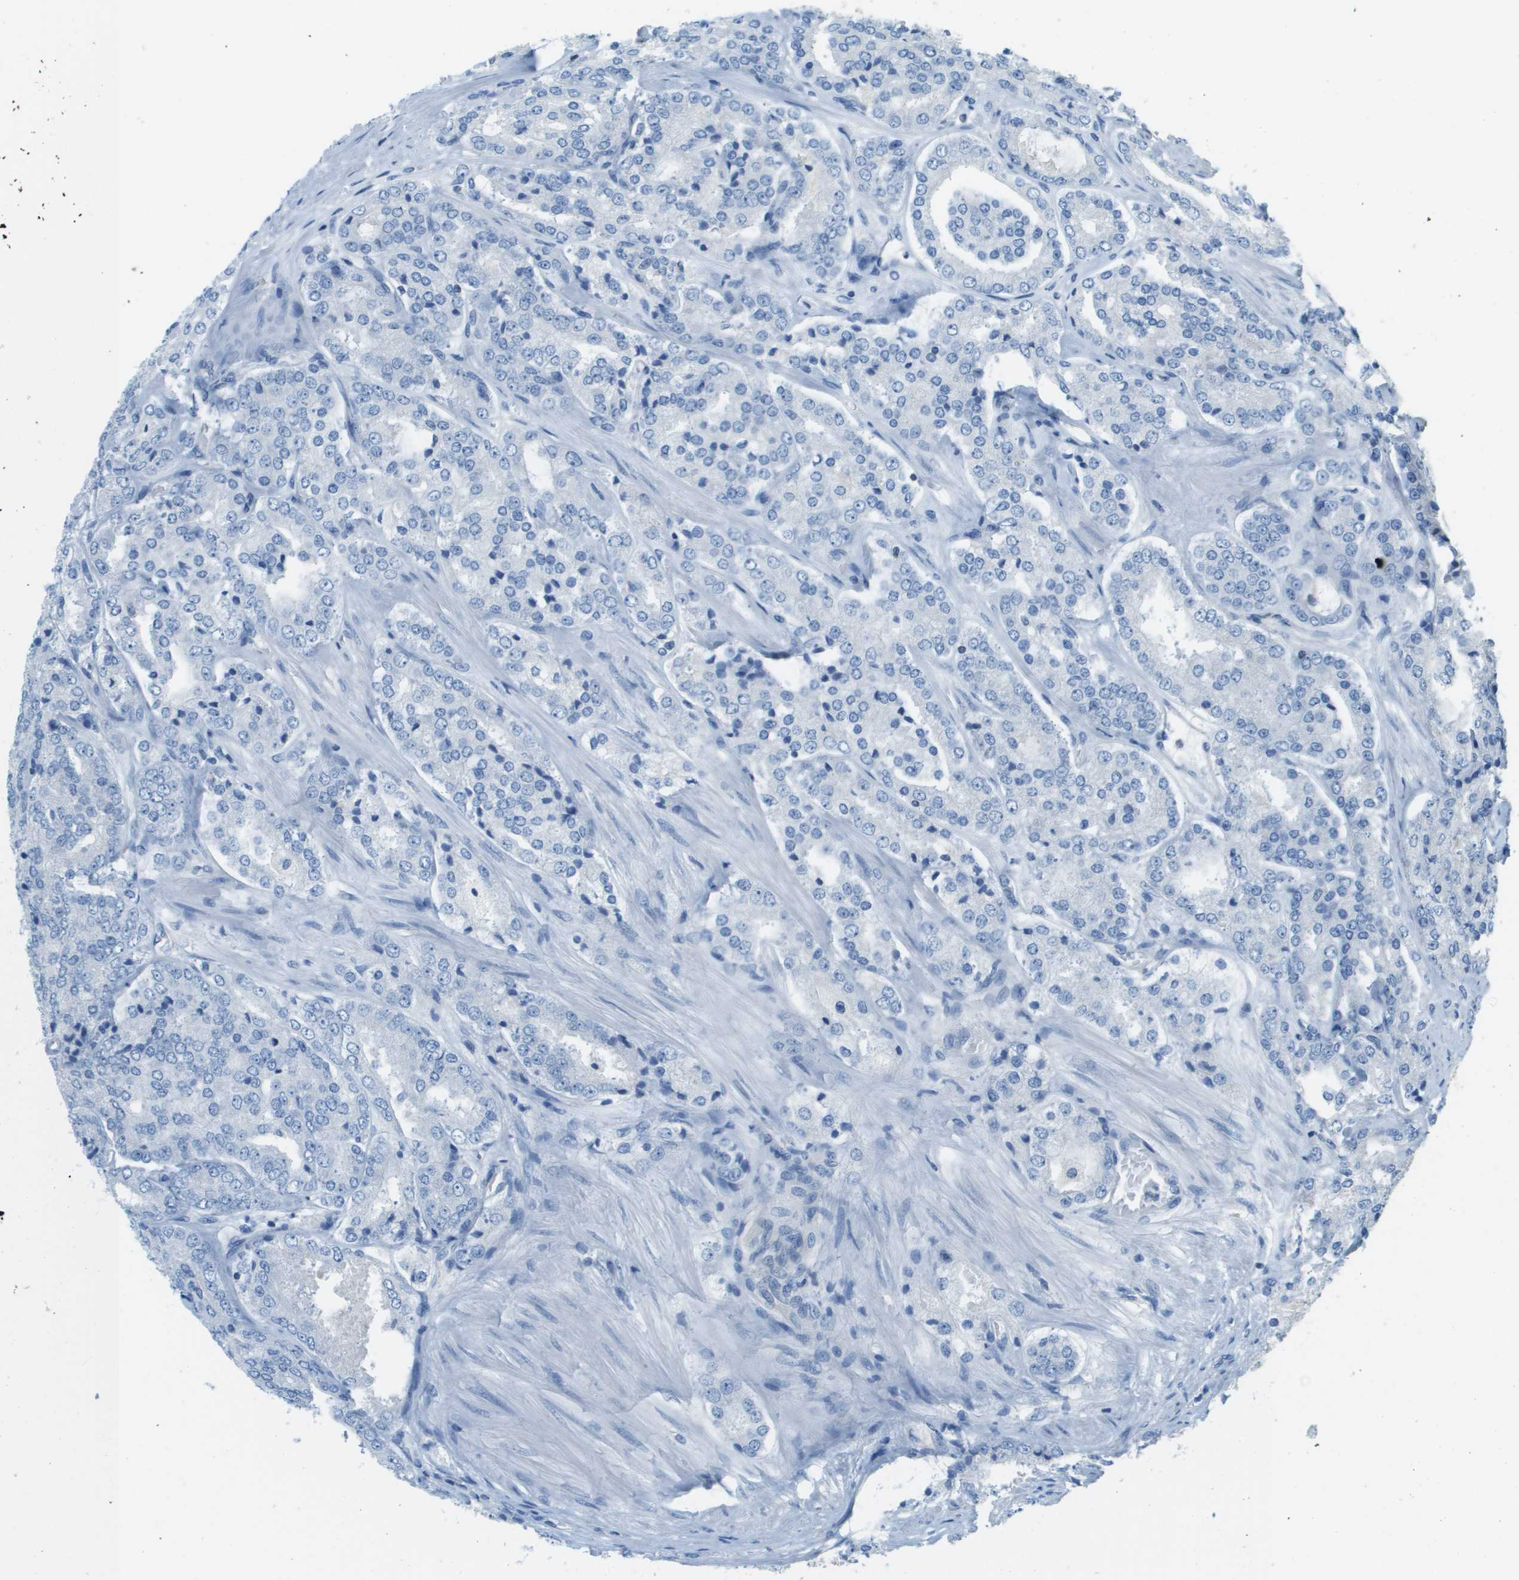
{"staining": {"intensity": "negative", "quantity": "none", "location": "none"}, "tissue": "prostate cancer", "cell_type": "Tumor cells", "image_type": "cancer", "snomed": [{"axis": "morphology", "description": "Adenocarcinoma, High grade"}, {"axis": "topography", "description": "Prostate"}], "caption": "Micrograph shows no significant protein positivity in tumor cells of high-grade adenocarcinoma (prostate). Nuclei are stained in blue.", "gene": "DNAJB11", "patient": {"sex": "male", "age": 65}}